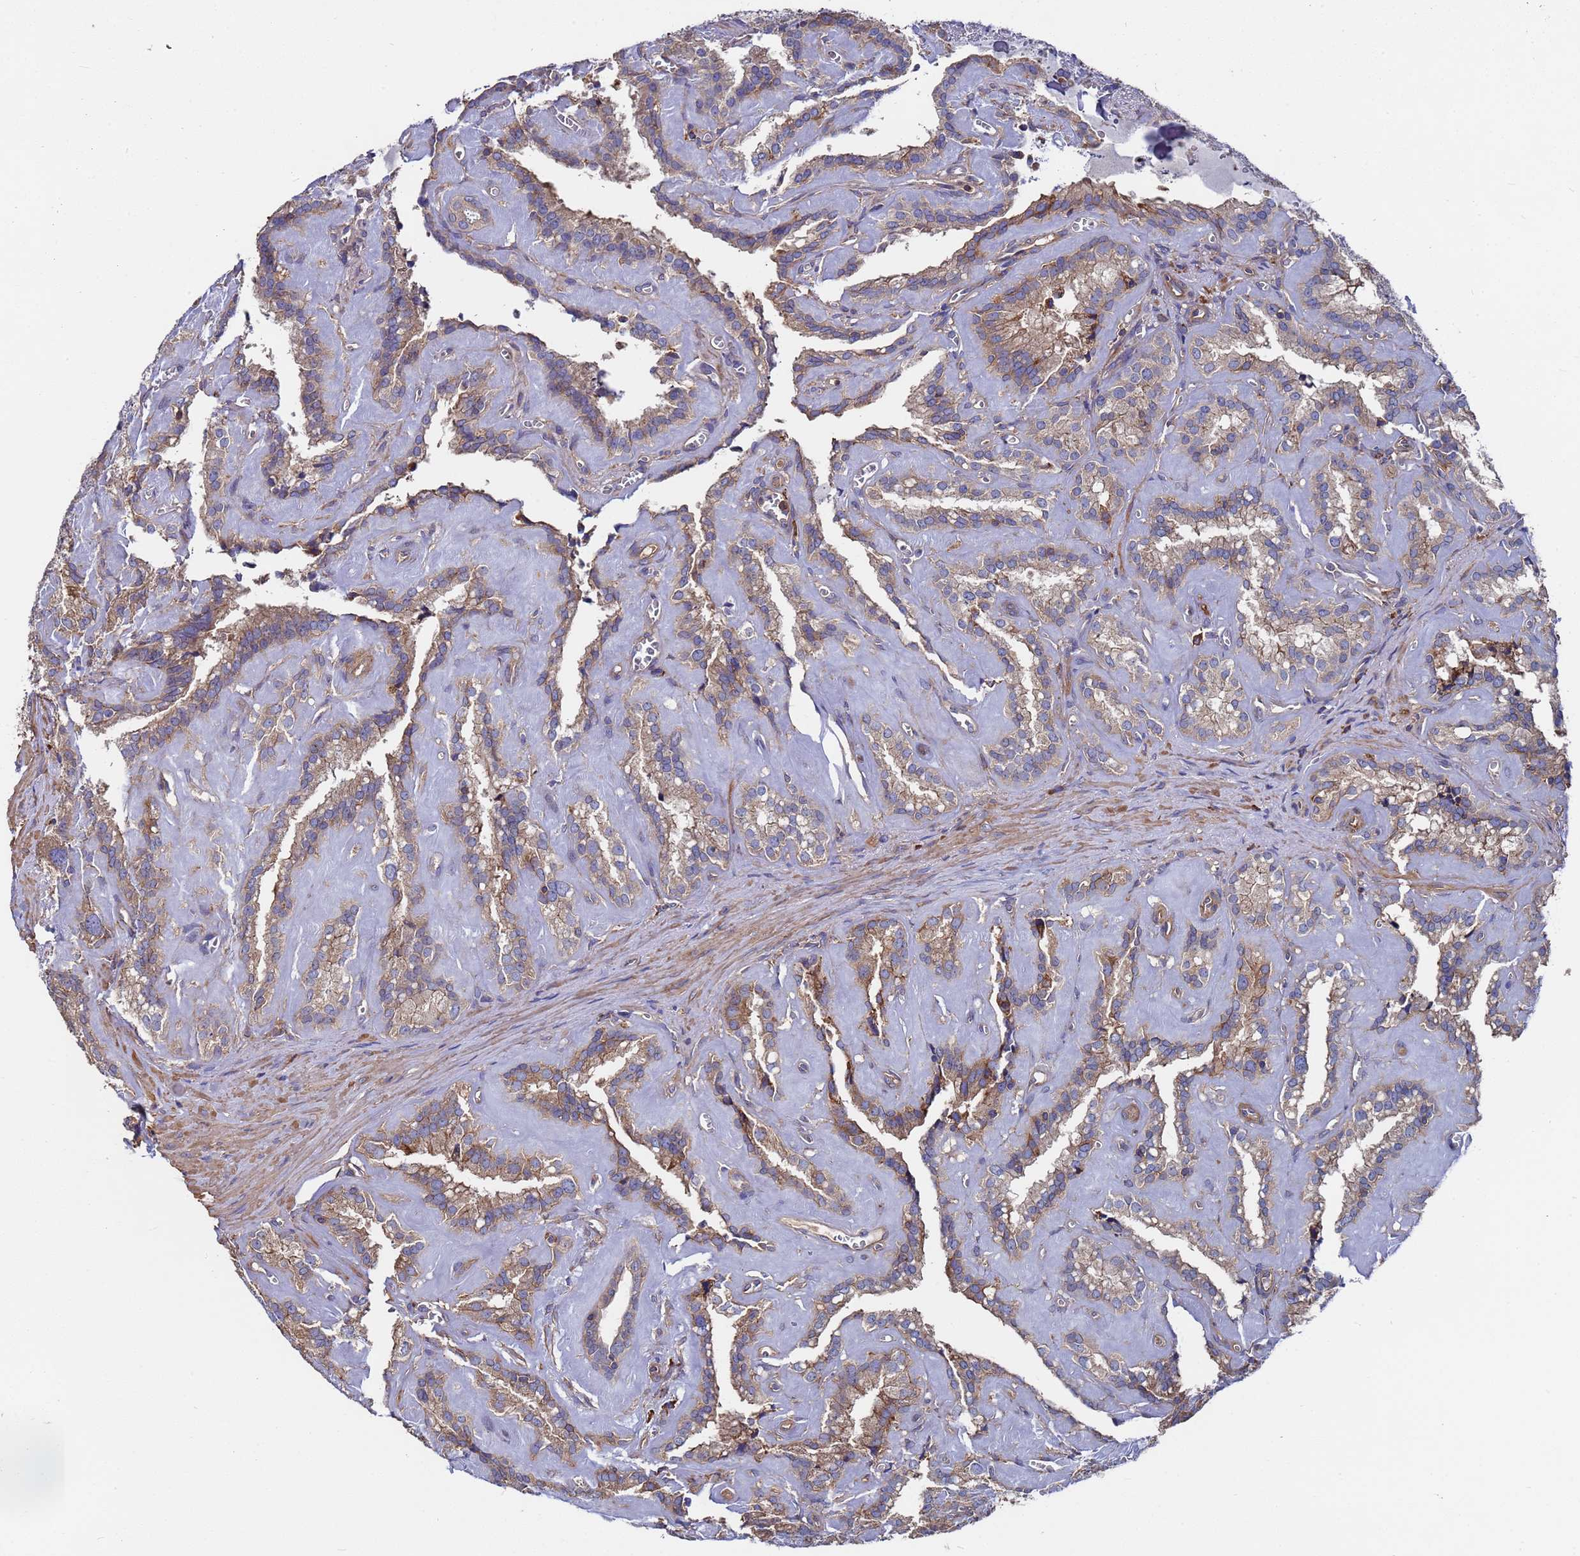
{"staining": {"intensity": "moderate", "quantity": "25%-75%", "location": "cytoplasmic/membranous"}, "tissue": "seminal vesicle", "cell_type": "Glandular cells", "image_type": "normal", "snomed": [{"axis": "morphology", "description": "Normal tissue, NOS"}, {"axis": "topography", "description": "Prostate"}, {"axis": "topography", "description": "Seminal veicle"}], "caption": "Seminal vesicle stained for a protein displays moderate cytoplasmic/membranous positivity in glandular cells.", "gene": "PYCR1", "patient": {"sex": "male", "age": 59}}